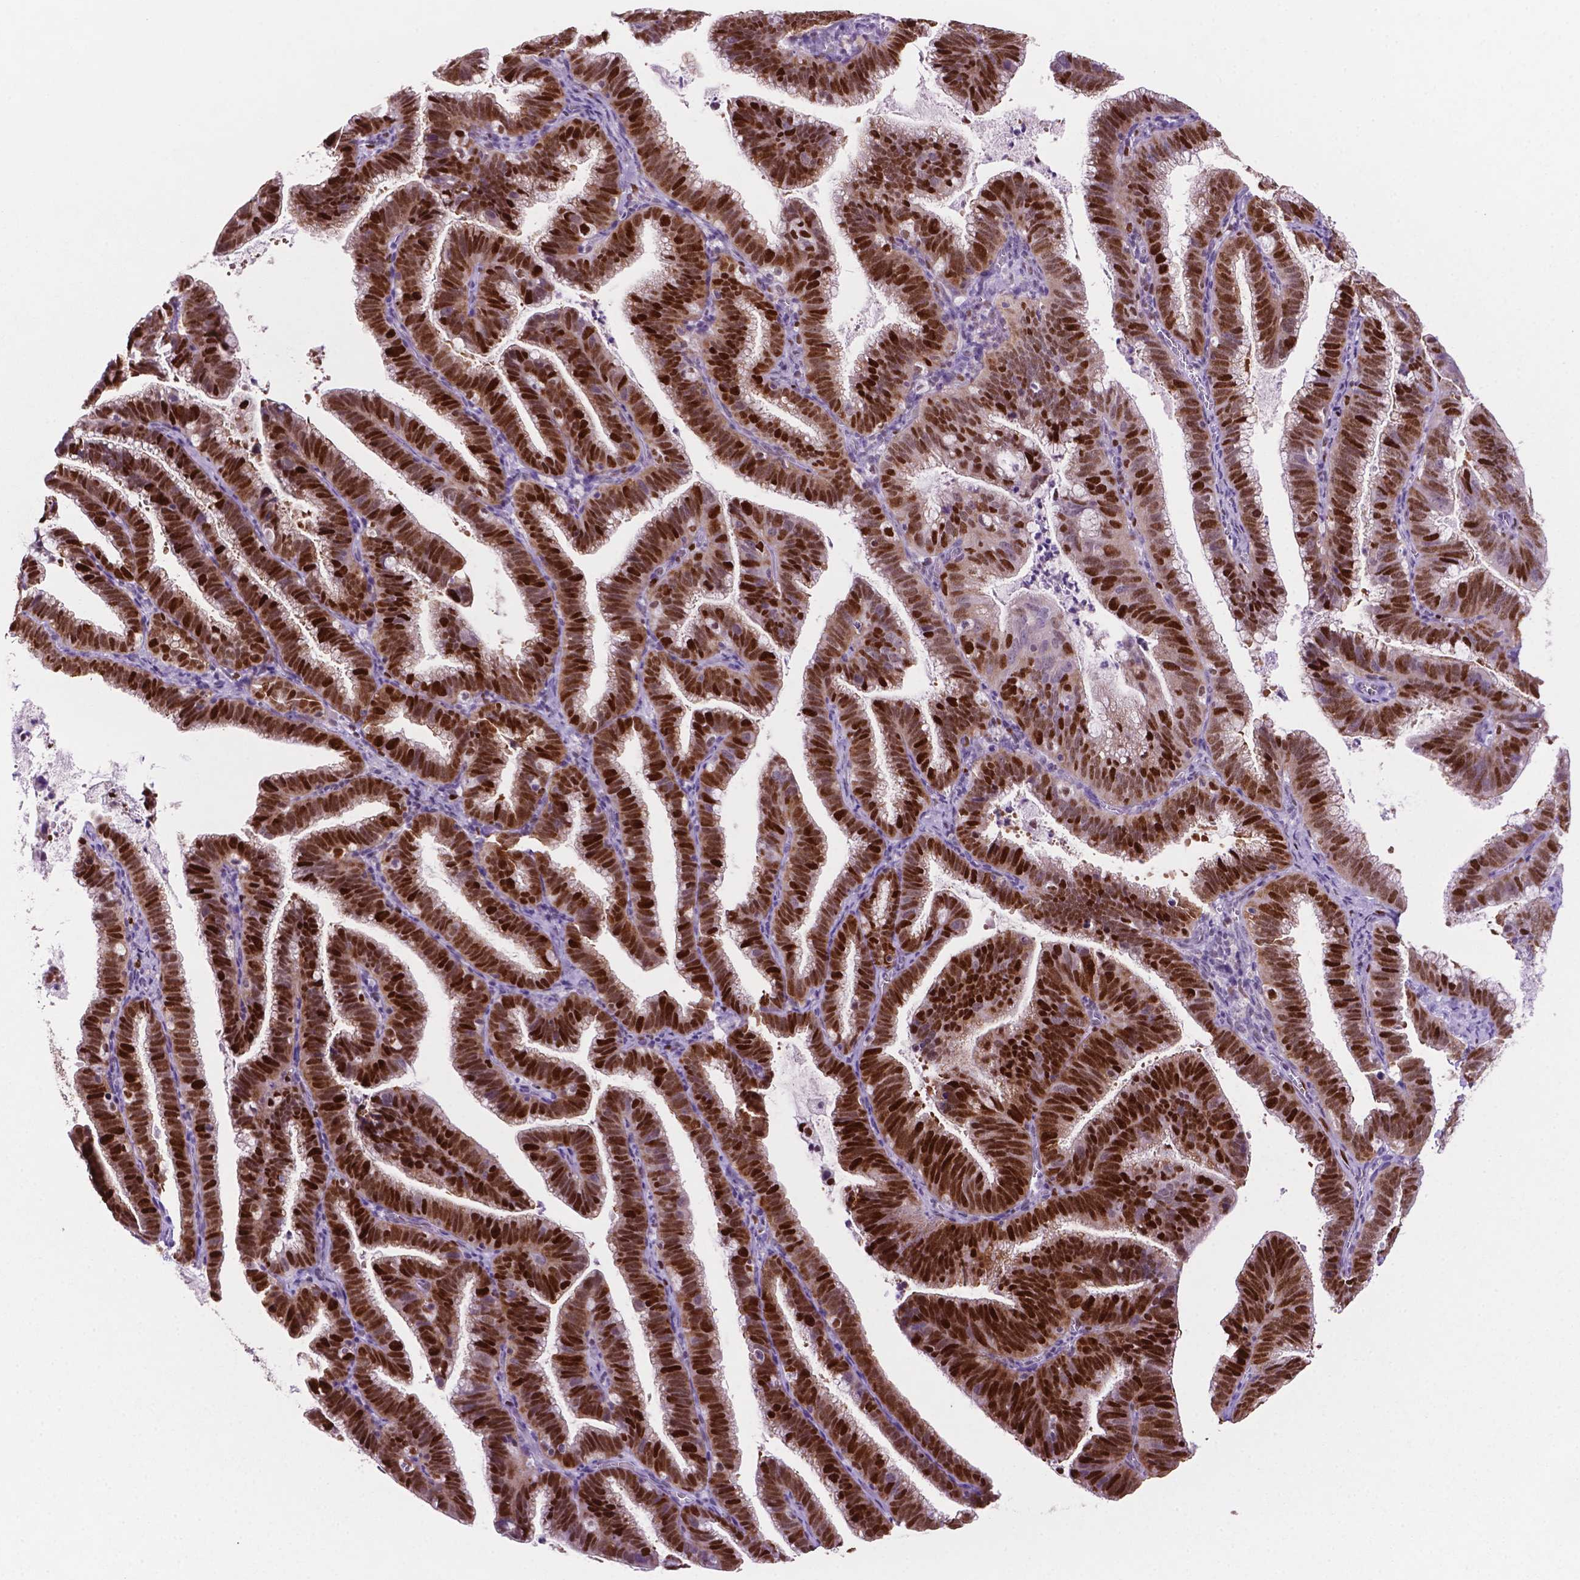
{"staining": {"intensity": "strong", "quantity": ">75%", "location": "nuclear"}, "tissue": "cervical cancer", "cell_type": "Tumor cells", "image_type": "cancer", "snomed": [{"axis": "morphology", "description": "Adenocarcinoma, NOS"}, {"axis": "topography", "description": "Cervix"}], "caption": "Cervical cancer (adenocarcinoma) tissue displays strong nuclear expression in approximately >75% of tumor cells", "gene": "NCAPH2", "patient": {"sex": "female", "age": 61}}